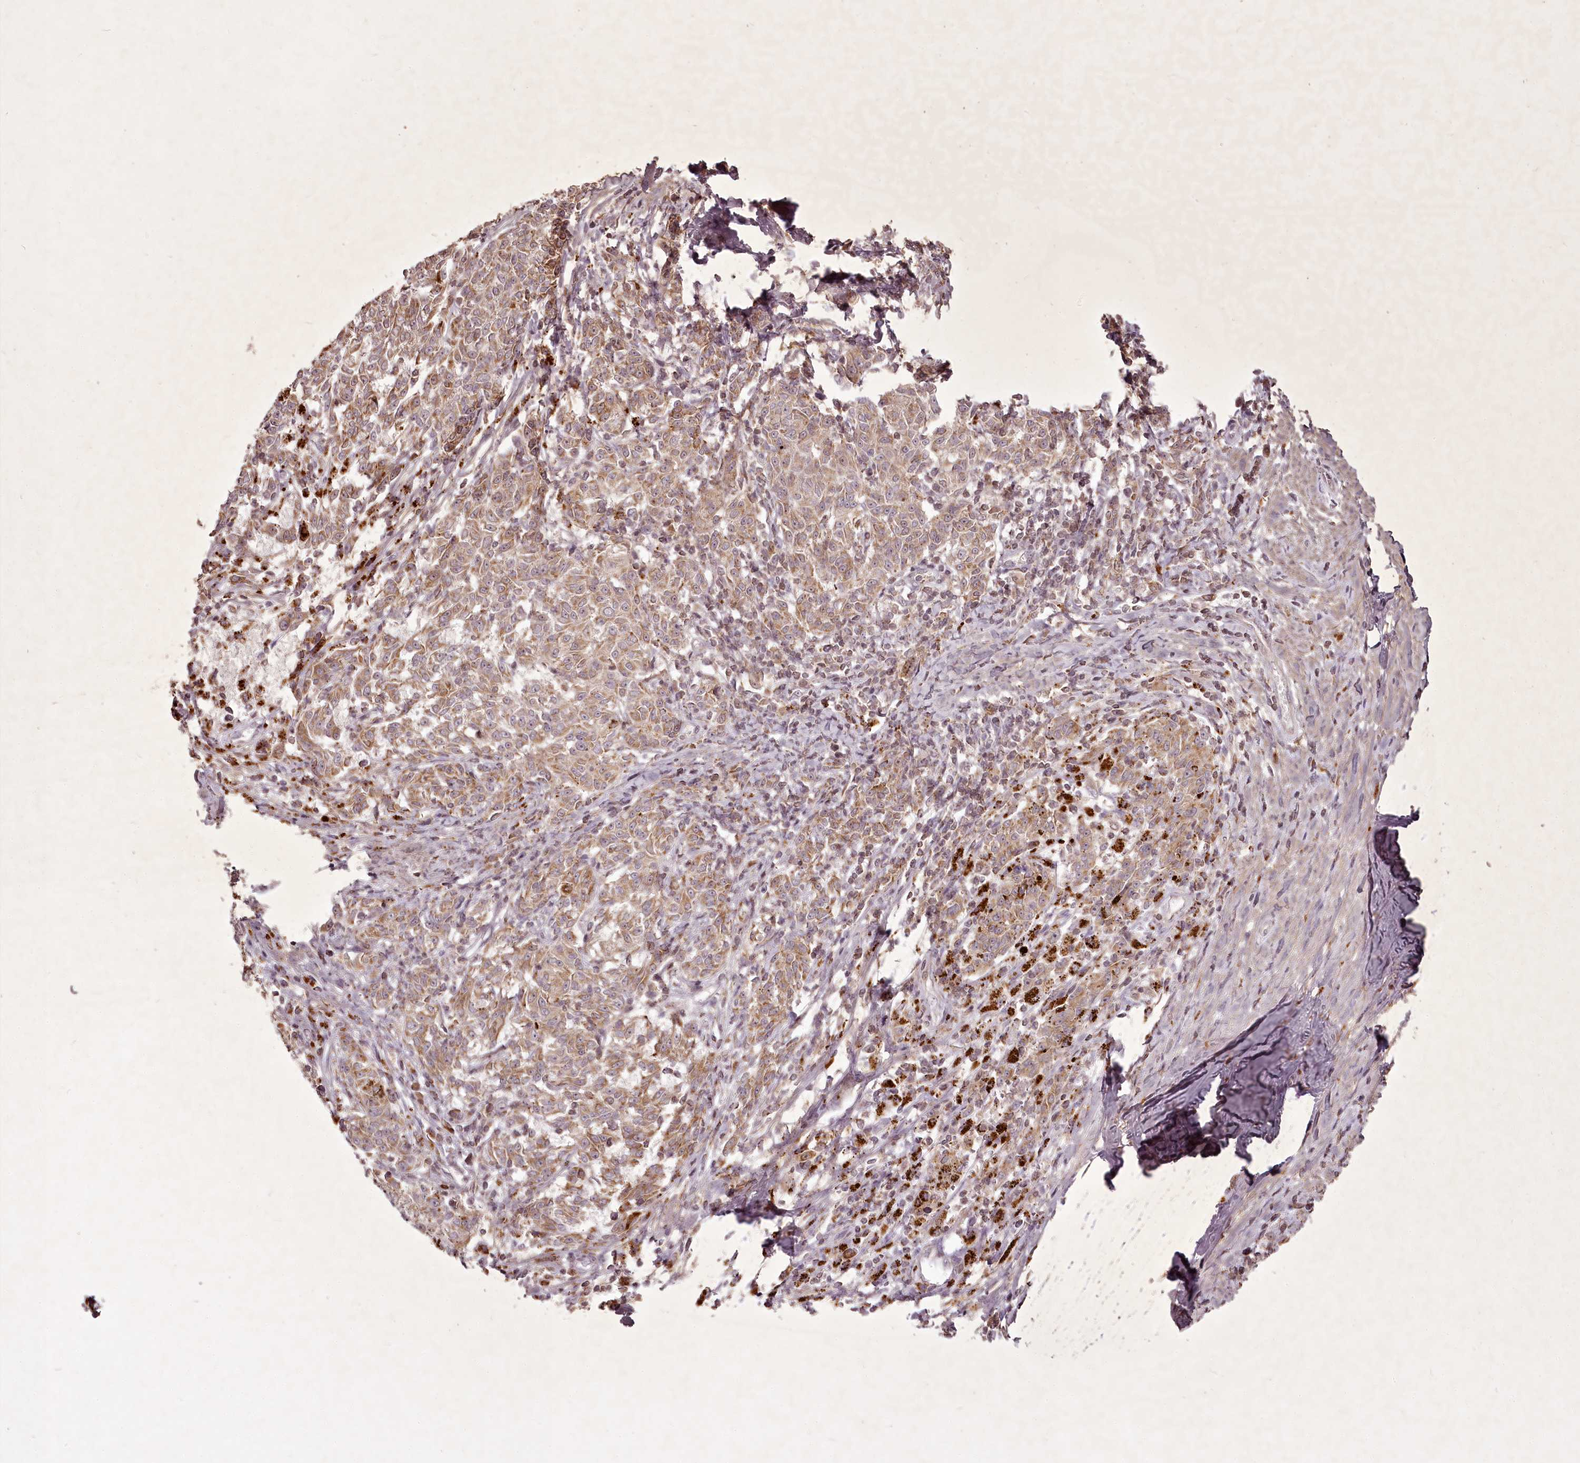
{"staining": {"intensity": "weak", "quantity": ">75%", "location": "cytoplasmic/membranous"}, "tissue": "melanoma", "cell_type": "Tumor cells", "image_type": "cancer", "snomed": [{"axis": "morphology", "description": "Malignant melanoma, NOS"}, {"axis": "topography", "description": "Skin"}], "caption": "This is a micrograph of IHC staining of melanoma, which shows weak staining in the cytoplasmic/membranous of tumor cells.", "gene": "CHCHD2", "patient": {"sex": "female", "age": 72}}